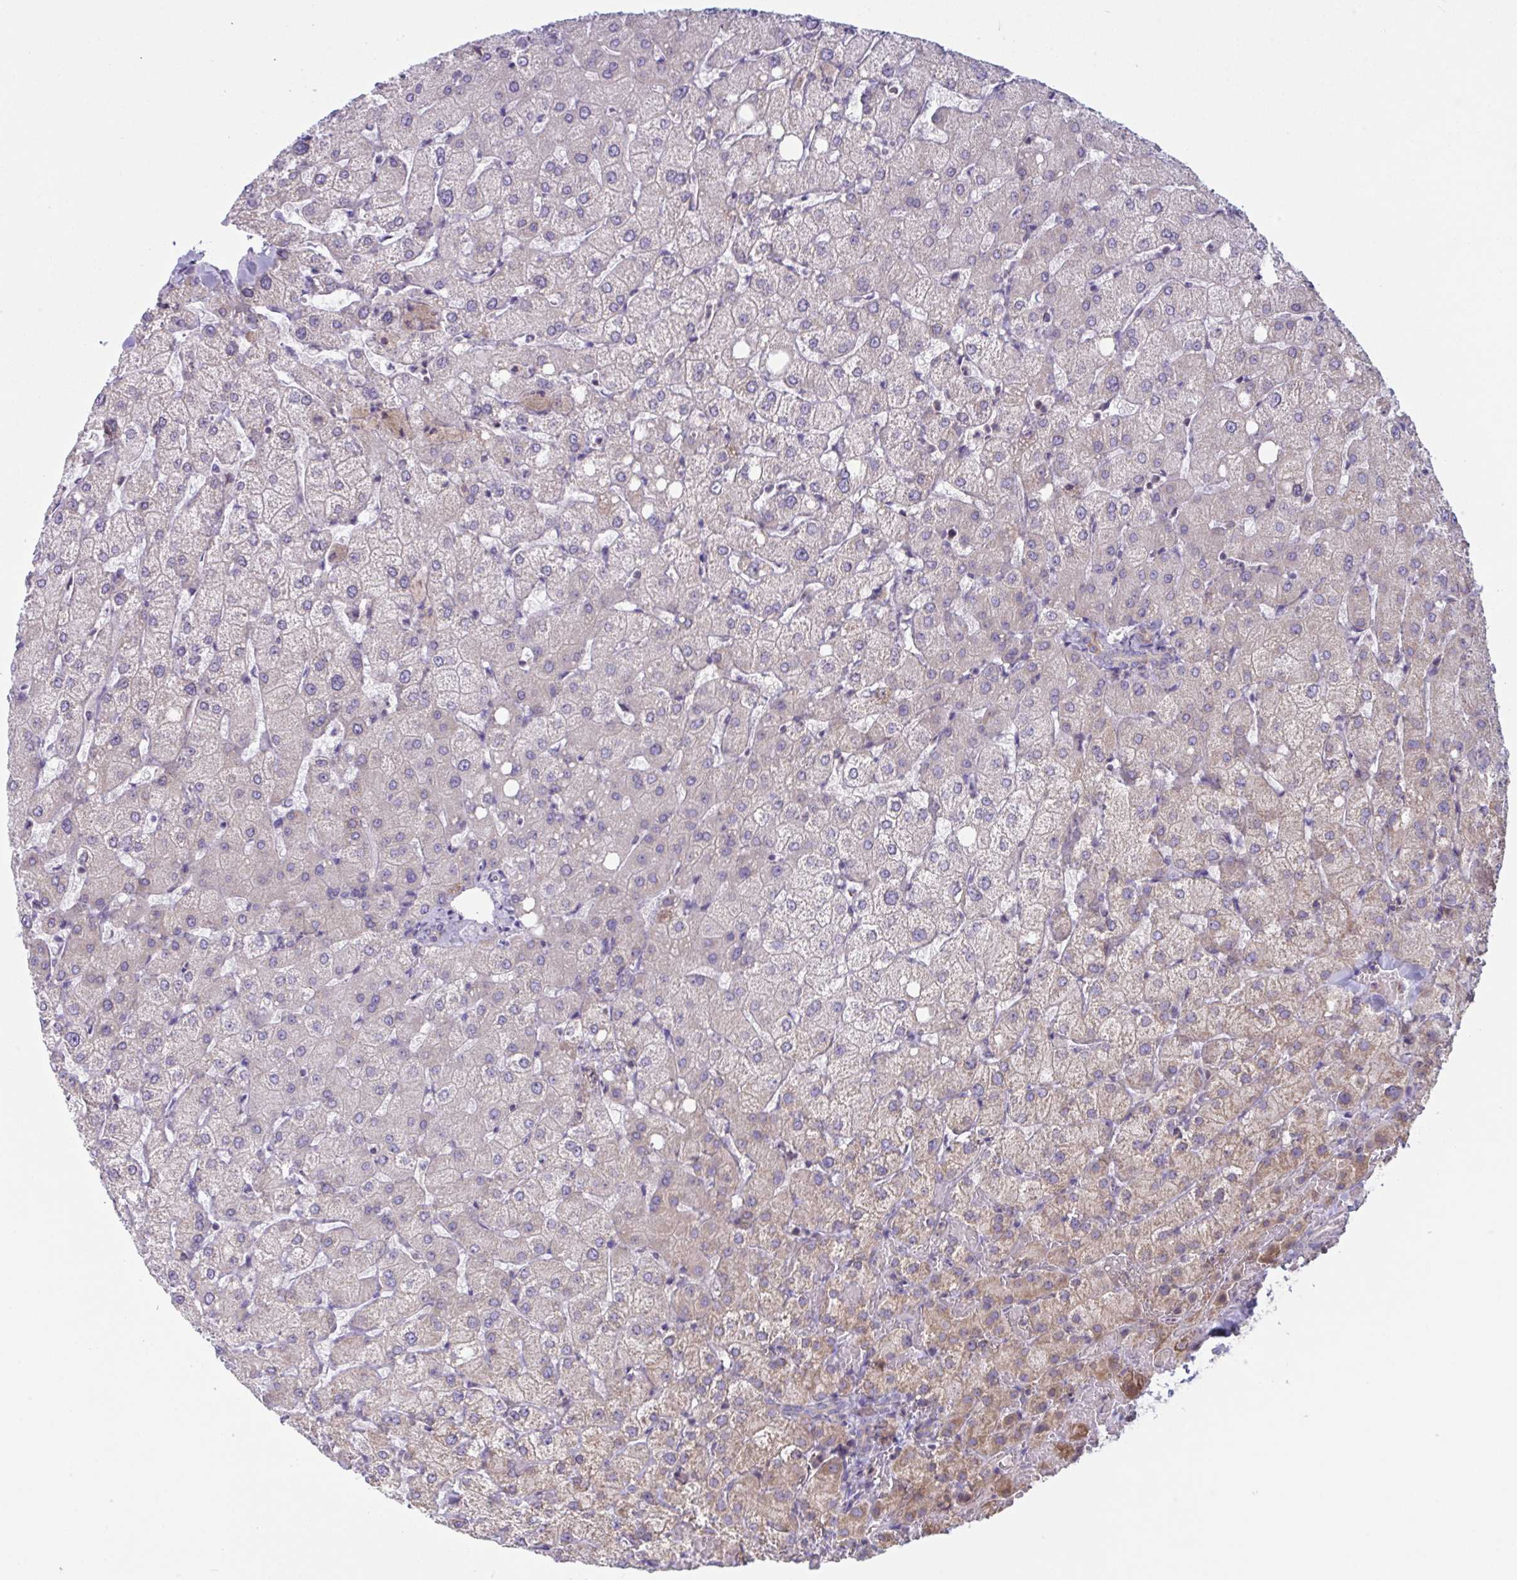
{"staining": {"intensity": "negative", "quantity": "none", "location": "none"}, "tissue": "liver", "cell_type": "Cholangiocytes", "image_type": "normal", "snomed": [{"axis": "morphology", "description": "Normal tissue, NOS"}, {"axis": "topography", "description": "Liver"}], "caption": "High magnification brightfield microscopy of normal liver stained with DAB (3,3'-diaminobenzidine) (brown) and counterstained with hematoxylin (blue): cholangiocytes show no significant expression.", "gene": "TANK", "patient": {"sex": "female", "age": 54}}